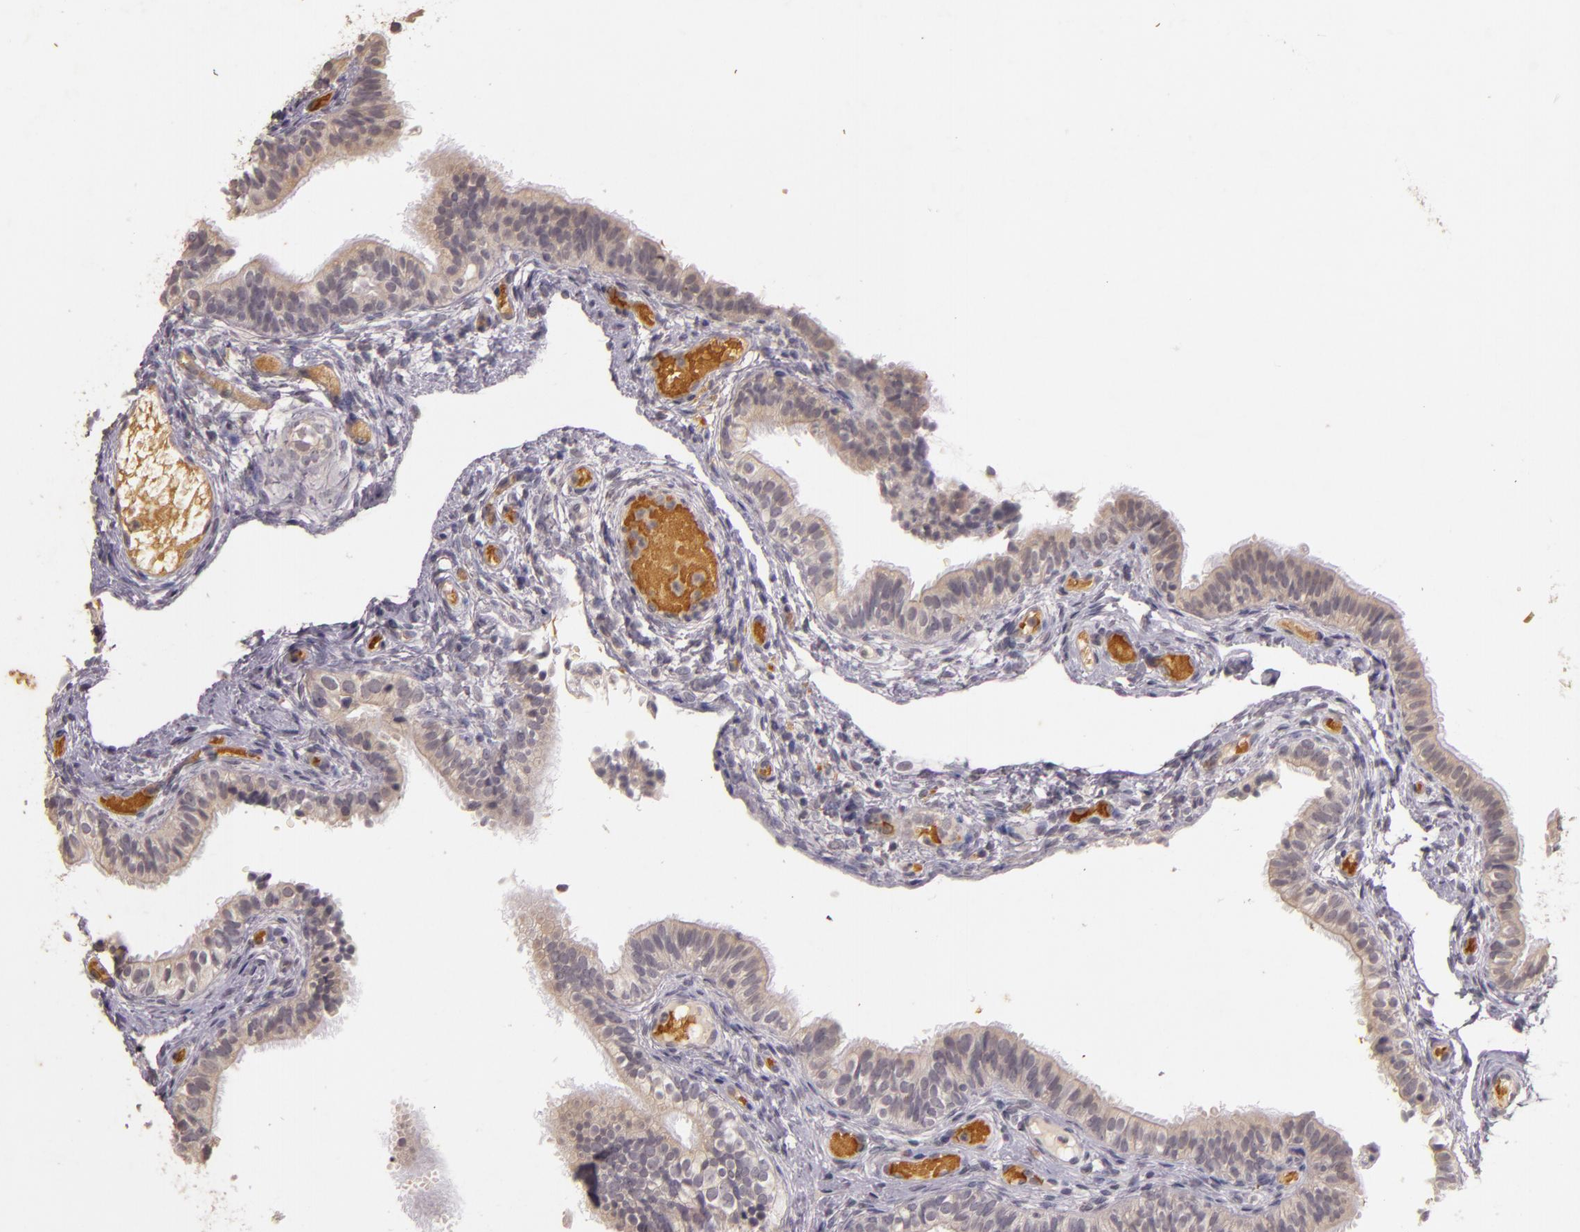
{"staining": {"intensity": "negative", "quantity": "none", "location": "none"}, "tissue": "fallopian tube", "cell_type": "Glandular cells", "image_type": "normal", "snomed": [{"axis": "morphology", "description": "Normal tissue, NOS"}, {"axis": "morphology", "description": "Dermoid, NOS"}, {"axis": "topography", "description": "Fallopian tube"}], "caption": "This is an immunohistochemistry photomicrograph of normal human fallopian tube. There is no expression in glandular cells.", "gene": "TFF1", "patient": {"sex": "female", "age": 33}}